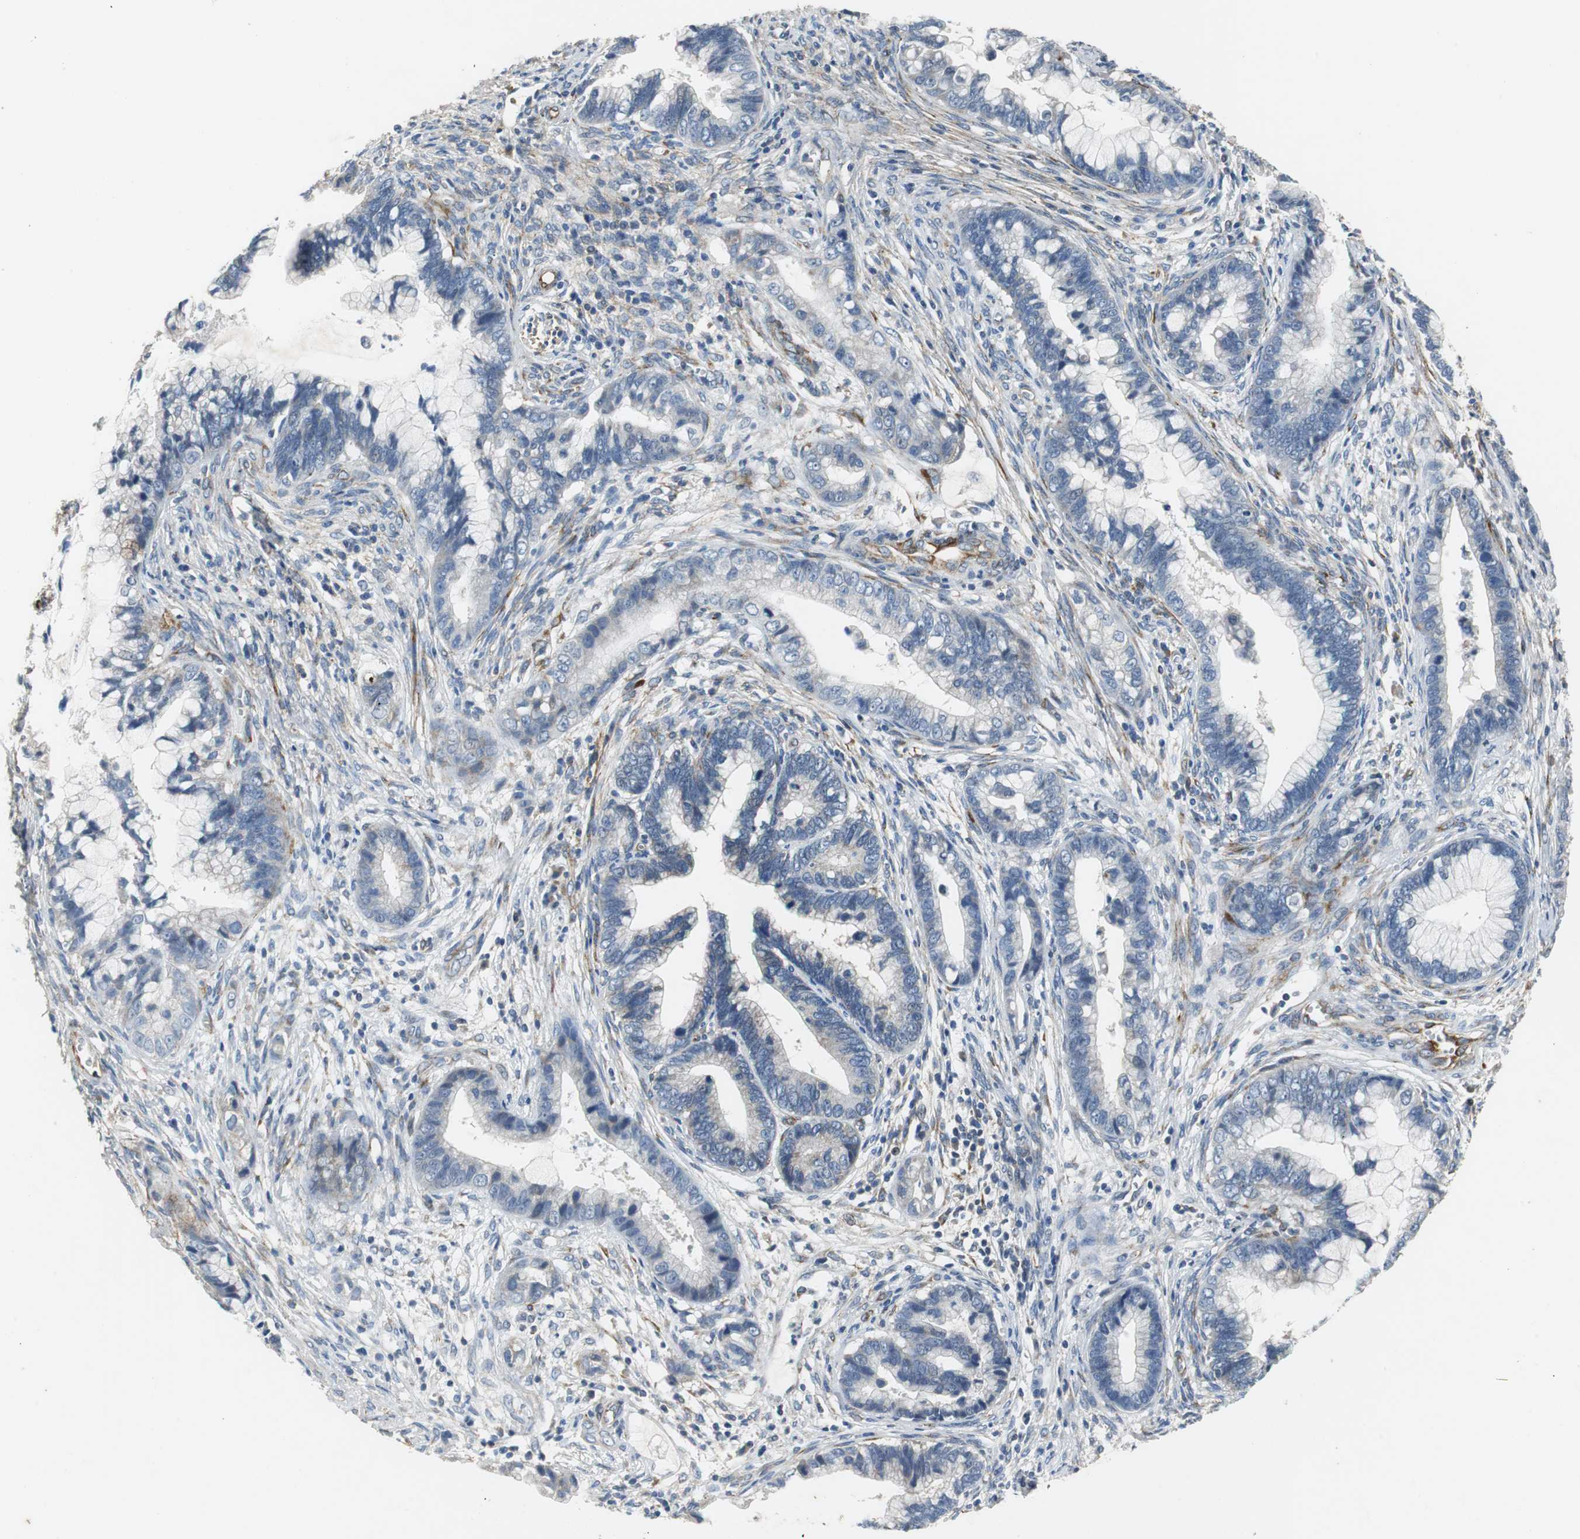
{"staining": {"intensity": "weak", "quantity": "25%-75%", "location": "cytoplasmic/membranous"}, "tissue": "cervical cancer", "cell_type": "Tumor cells", "image_type": "cancer", "snomed": [{"axis": "morphology", "description": "Adenocarcinoma, NOS"}, {"axis": "topography", "description": "Cervix"}], "caption": "Immunohistochemical staining of human cervical cancer demonstrates weak cytoplasmic/membranous protein staining in about 25%-75% of tumor cells. The staining is performed using DAB (3,3'-diaminobenzidine) brown chromogen to label protein expression. The nuclei are counter-stained blue using hematoxylin.", "gene": "ISCU", "patient": {"sex": "female", "age": 44}}